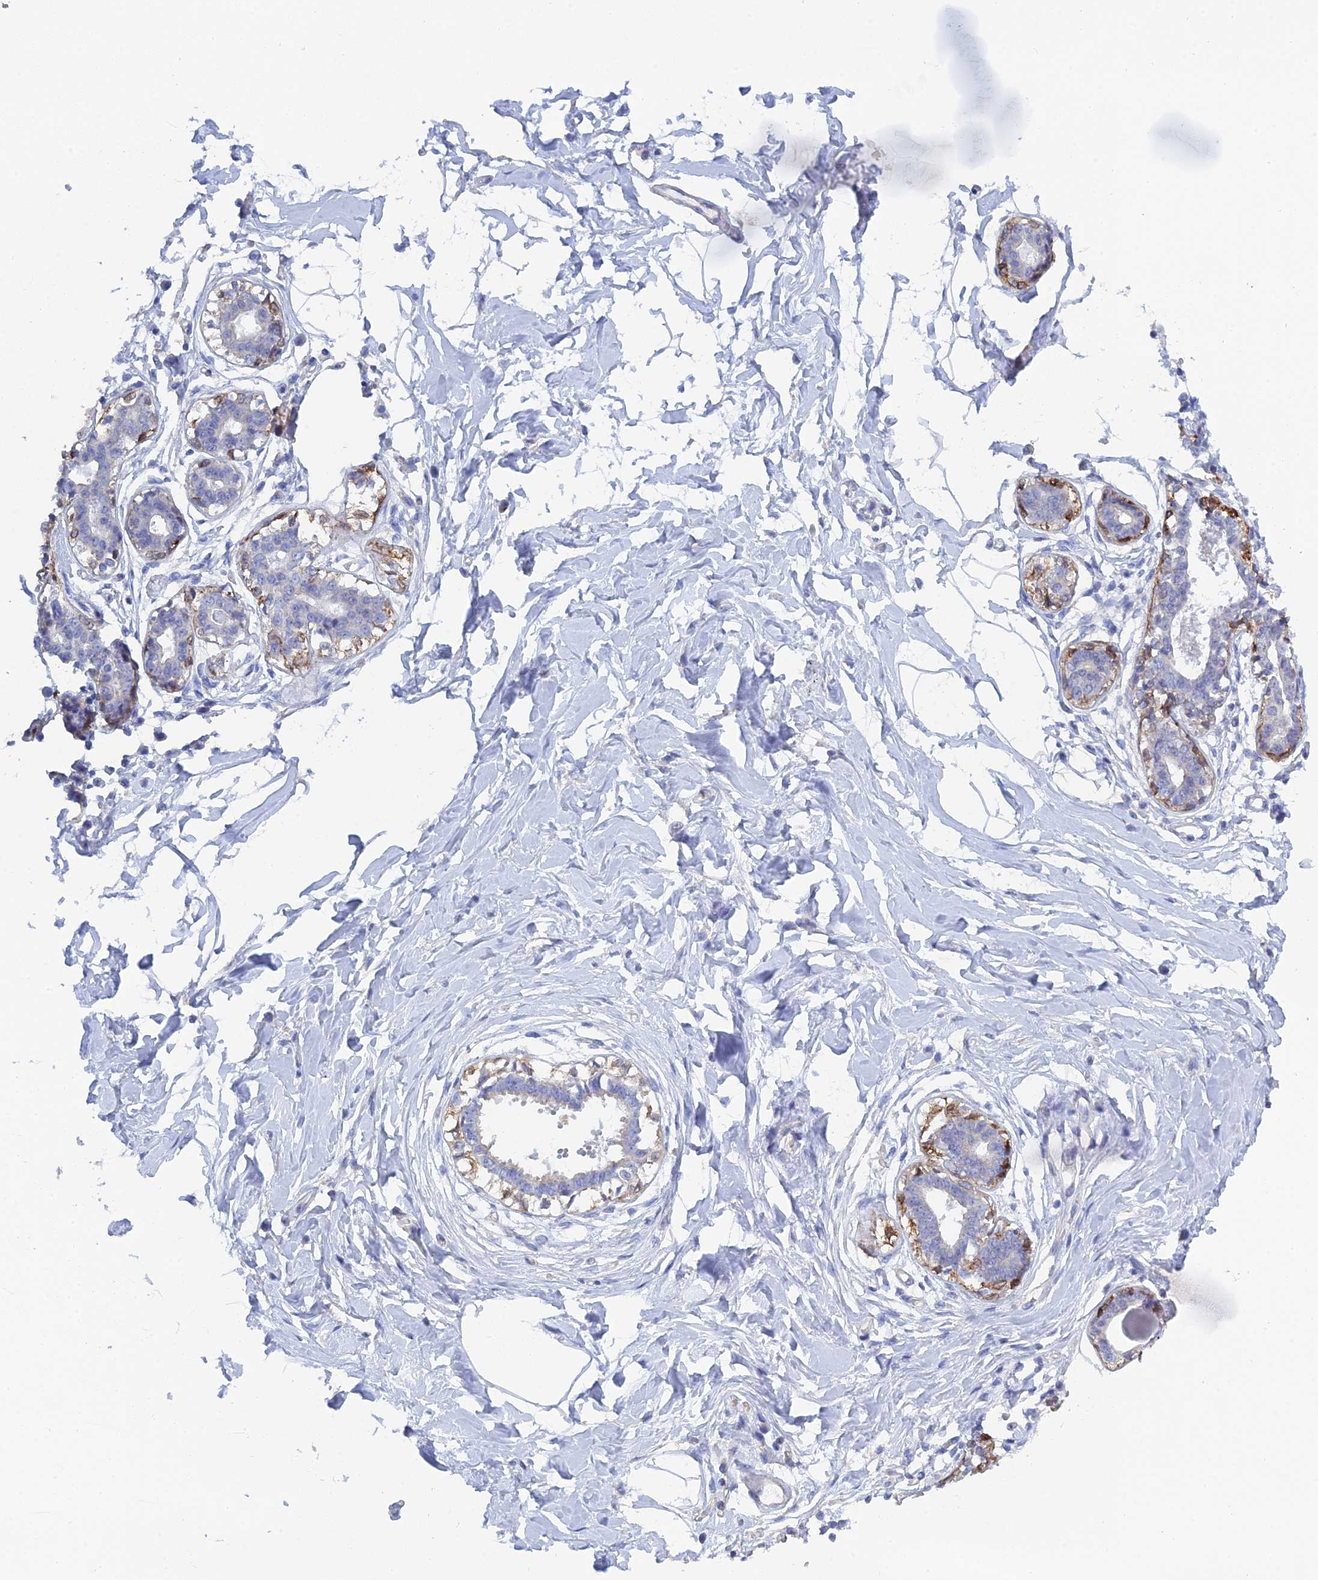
{"staining": {"intensity": "negative", "quantity": "none", "location": "none"}, "tissue": "breast", "cell_type": "Adipocytes", "image_type": "normal", "snomed": [{"axis": "morphology", "description": "Normal tissue, NOS"}, {"axis": "topography", "description": "Breast"}], "caption": "High power microscopy histopathology image of an immunohistochemistry image of benign breast, revealing no significant positivity in adipocytes.", "gene": "PCDHA8", "patient": {"sex": "female", "age": 45}}